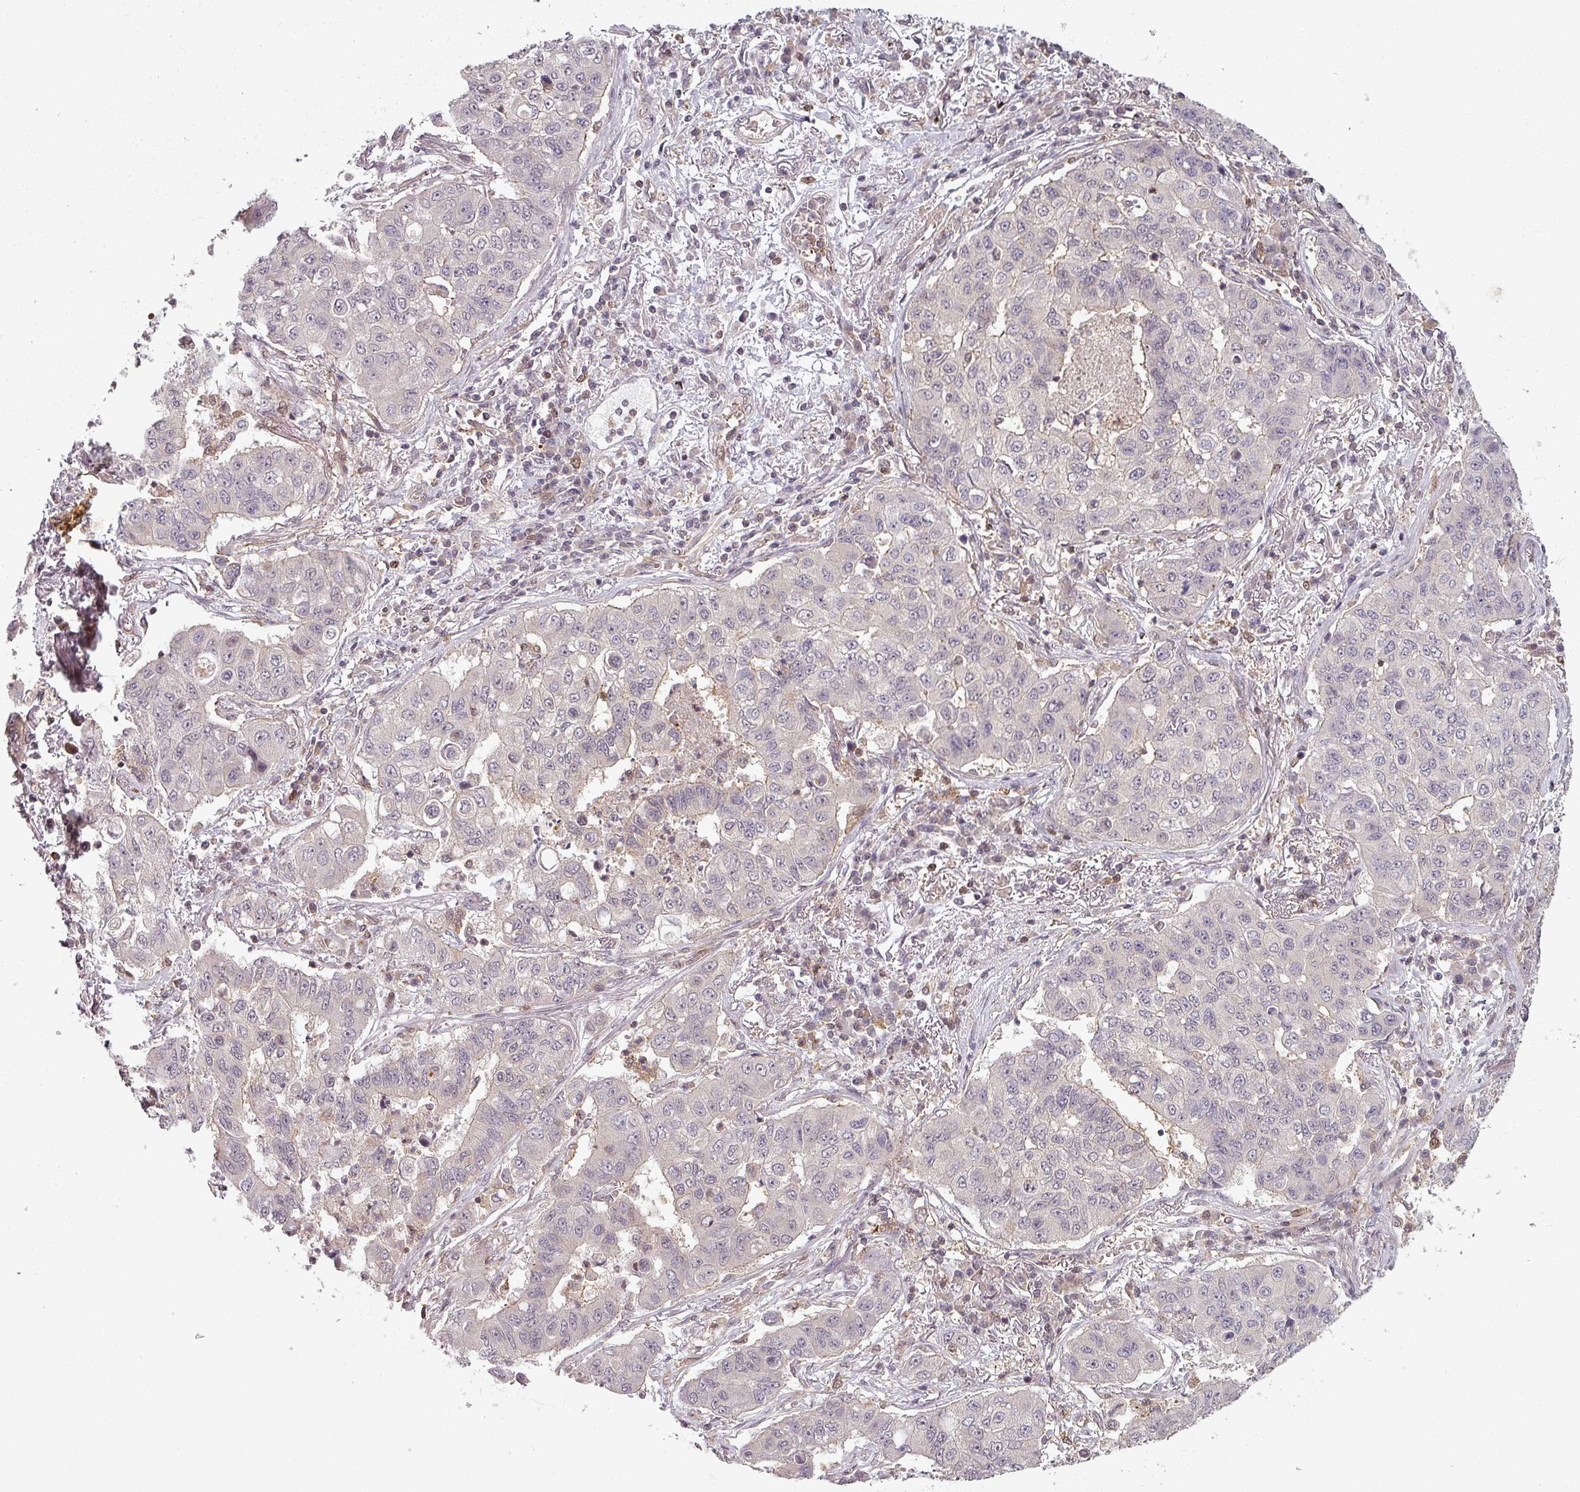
{"staining": {"intensity": "negative", "quantity": "none", "location": "none"}, "tissue": "lung cancer", "cell_type": "Tumor cells", "image_type": "cancer", "snomed": [{"axis": "morphology", "description": "Squamous cell carcinoma, NOS"}, {"axis": "topography", "description": "Lung"}], "caption": "This is an immunohistochemistry micrograph of human lung cancer (squamous cell carcinoma). There is no positivity in tumor cells.", "gene": "CLIC1", "patient": {"sex": "male", "age": 74}}